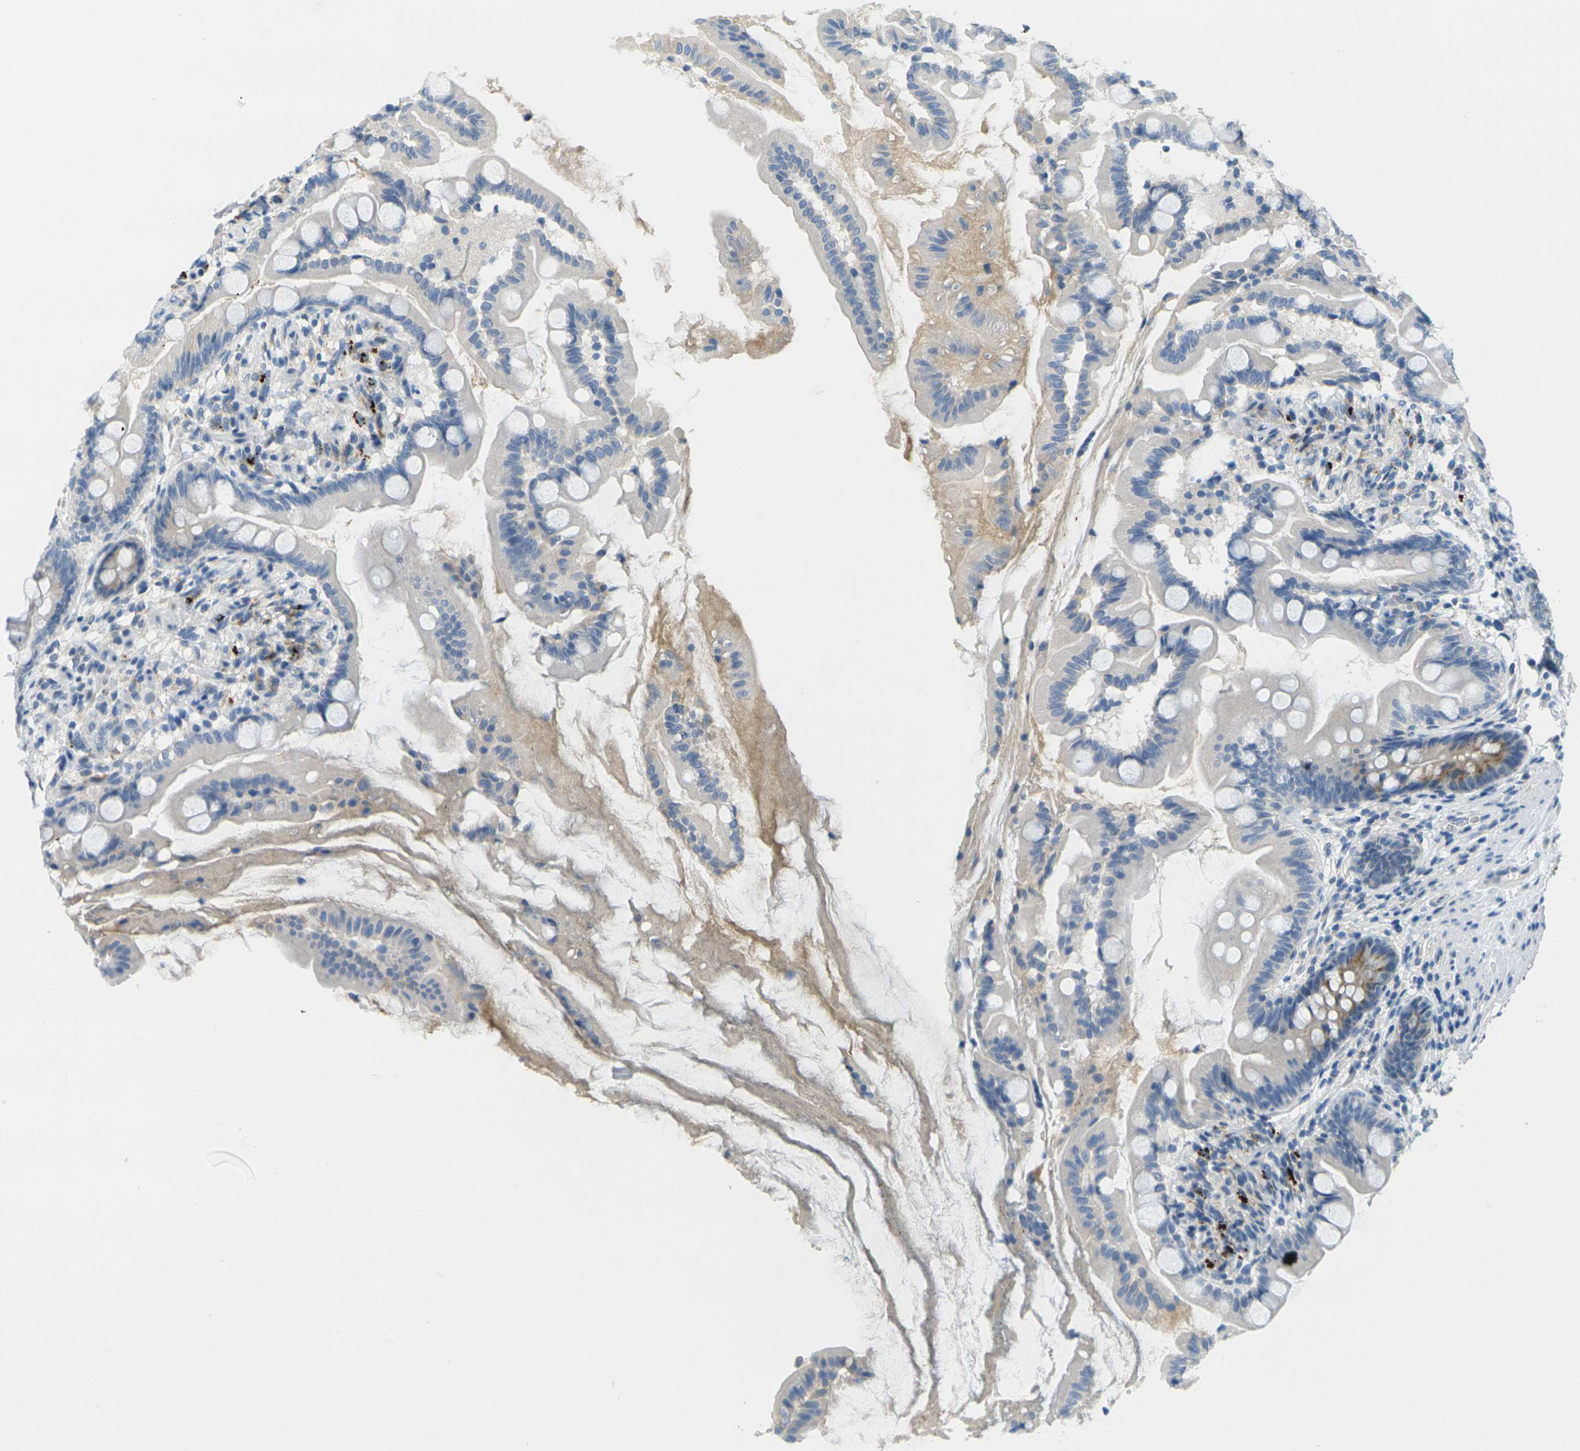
{"staining": {"intensity": "weak", "quantity": "<25%", "location": "cytoplasmic/membranous"}, "tissue": "small intestine", "cell_type": "Glandular cells", "image_type": "normal", "snomed": [{"axis": "morphology", "description": "Normal tissue, NOS"}, {"axis": "topography", "description": "Small intestine"}], "caption": "There is no significant staining in glandular cells of small intestine. (Immunohistochemistry (ihc), brightfield microscopy, high magnification).", "gene": "CYP2C8", "patient": {"sex": "female", "age": 56}}